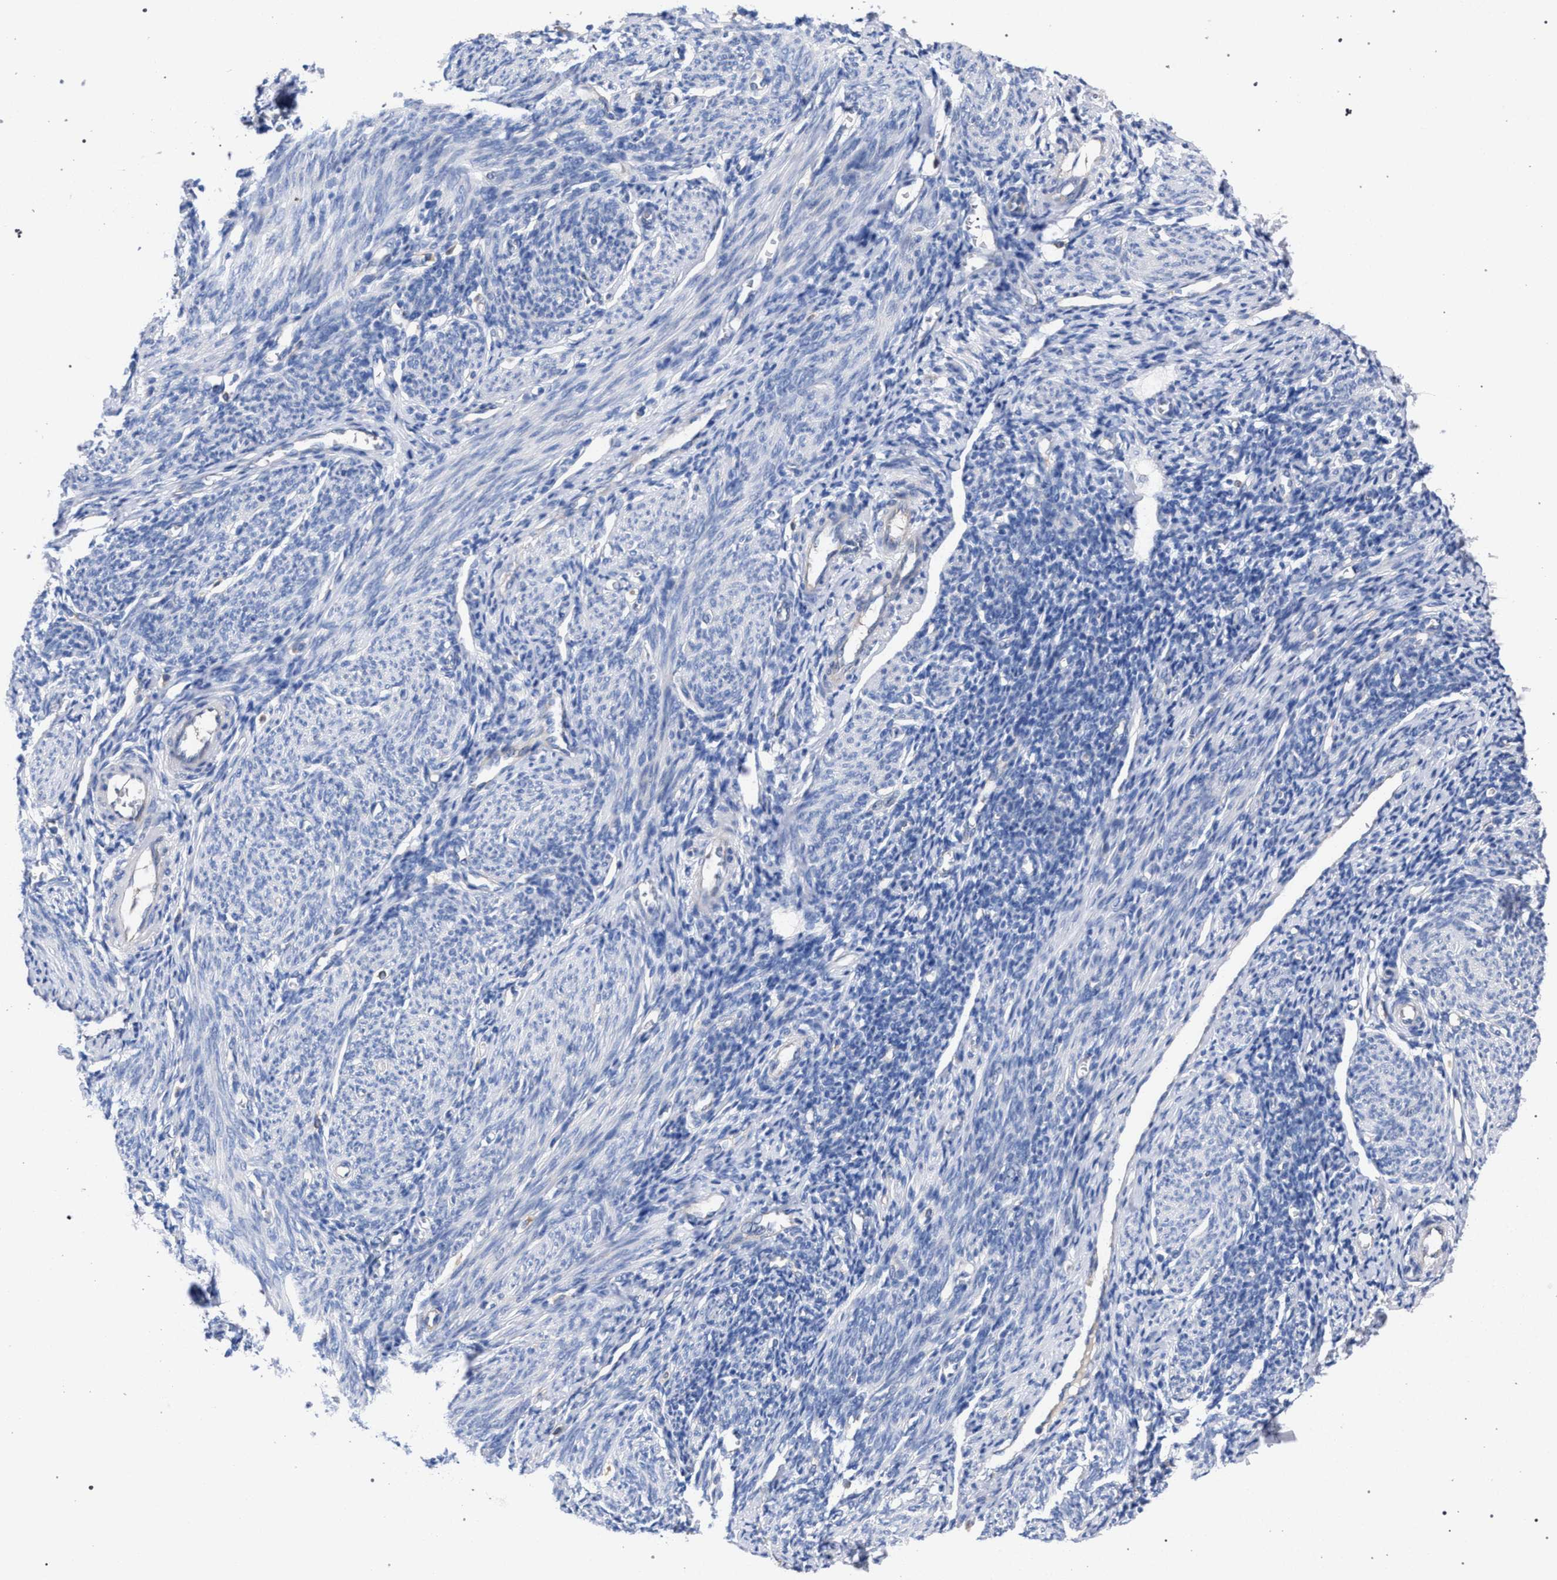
{"staining": {"intensity": "negative", "quantity": "none", "location": "none"}, "tissue": "endometrium", "cell_type": "Cells in endometrial stroma", "image_type": "normal", "snomed": [{"axis": "morphology", "description": "Normal tissue, NOS"}, {"axis": "morphology", "description": "Adenocarcinoma, NOS"}, {"axis": "topography", "description": "Endometrium"}], "caption": "DAB immunohistochemical staining of benign human endometrium shows no significant staining in cells in endometrial stroma.", "gene": "GMPR", "patient": {"sex": "female", "age": 57}}